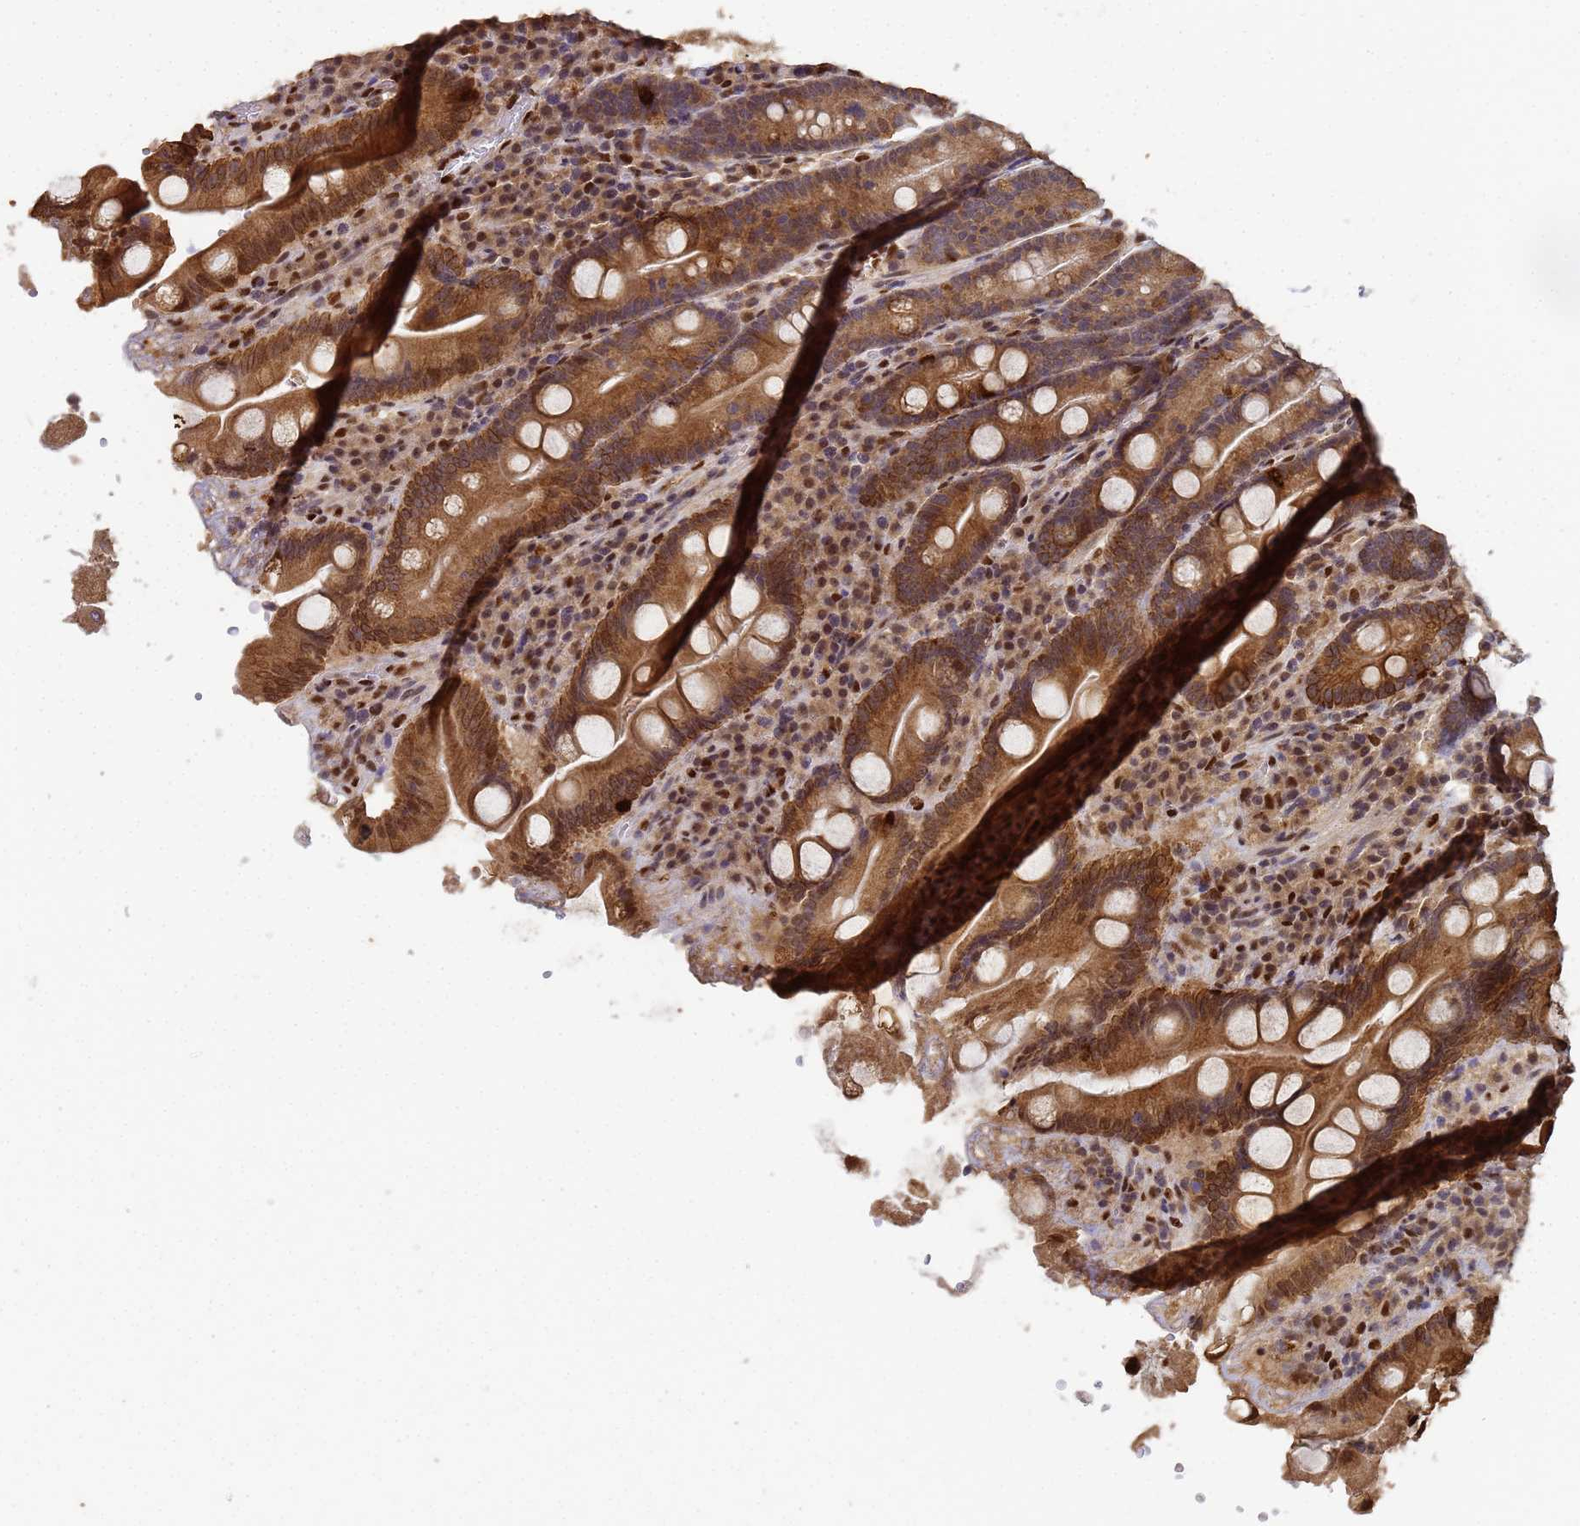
{"staining": {"intensity": "moderate", "quantity": ">75%", "location": "cytoplasmic/membranous"}, "tissue": "duodenum", "cell_type": "Glandular cells", "image_type": "normal", "snomed": [{"axis": "morphology", "description": "Normal tissue, NOS"}, {"axis": "topography", "description": "Duodenum"}], "caption": "A medium amount of moderate cytoplasmic/membranous expression is identified in approximately >75% of glandular cells in benign duodenum. (Stains: DAB (3,3'-diaminobenzidine) in brown, nuclei in blue, Microscopy: brightfield microscopy at high magnification).", "gene": "SECISBP2", "patient": {"sex": "male", "age": 35}}